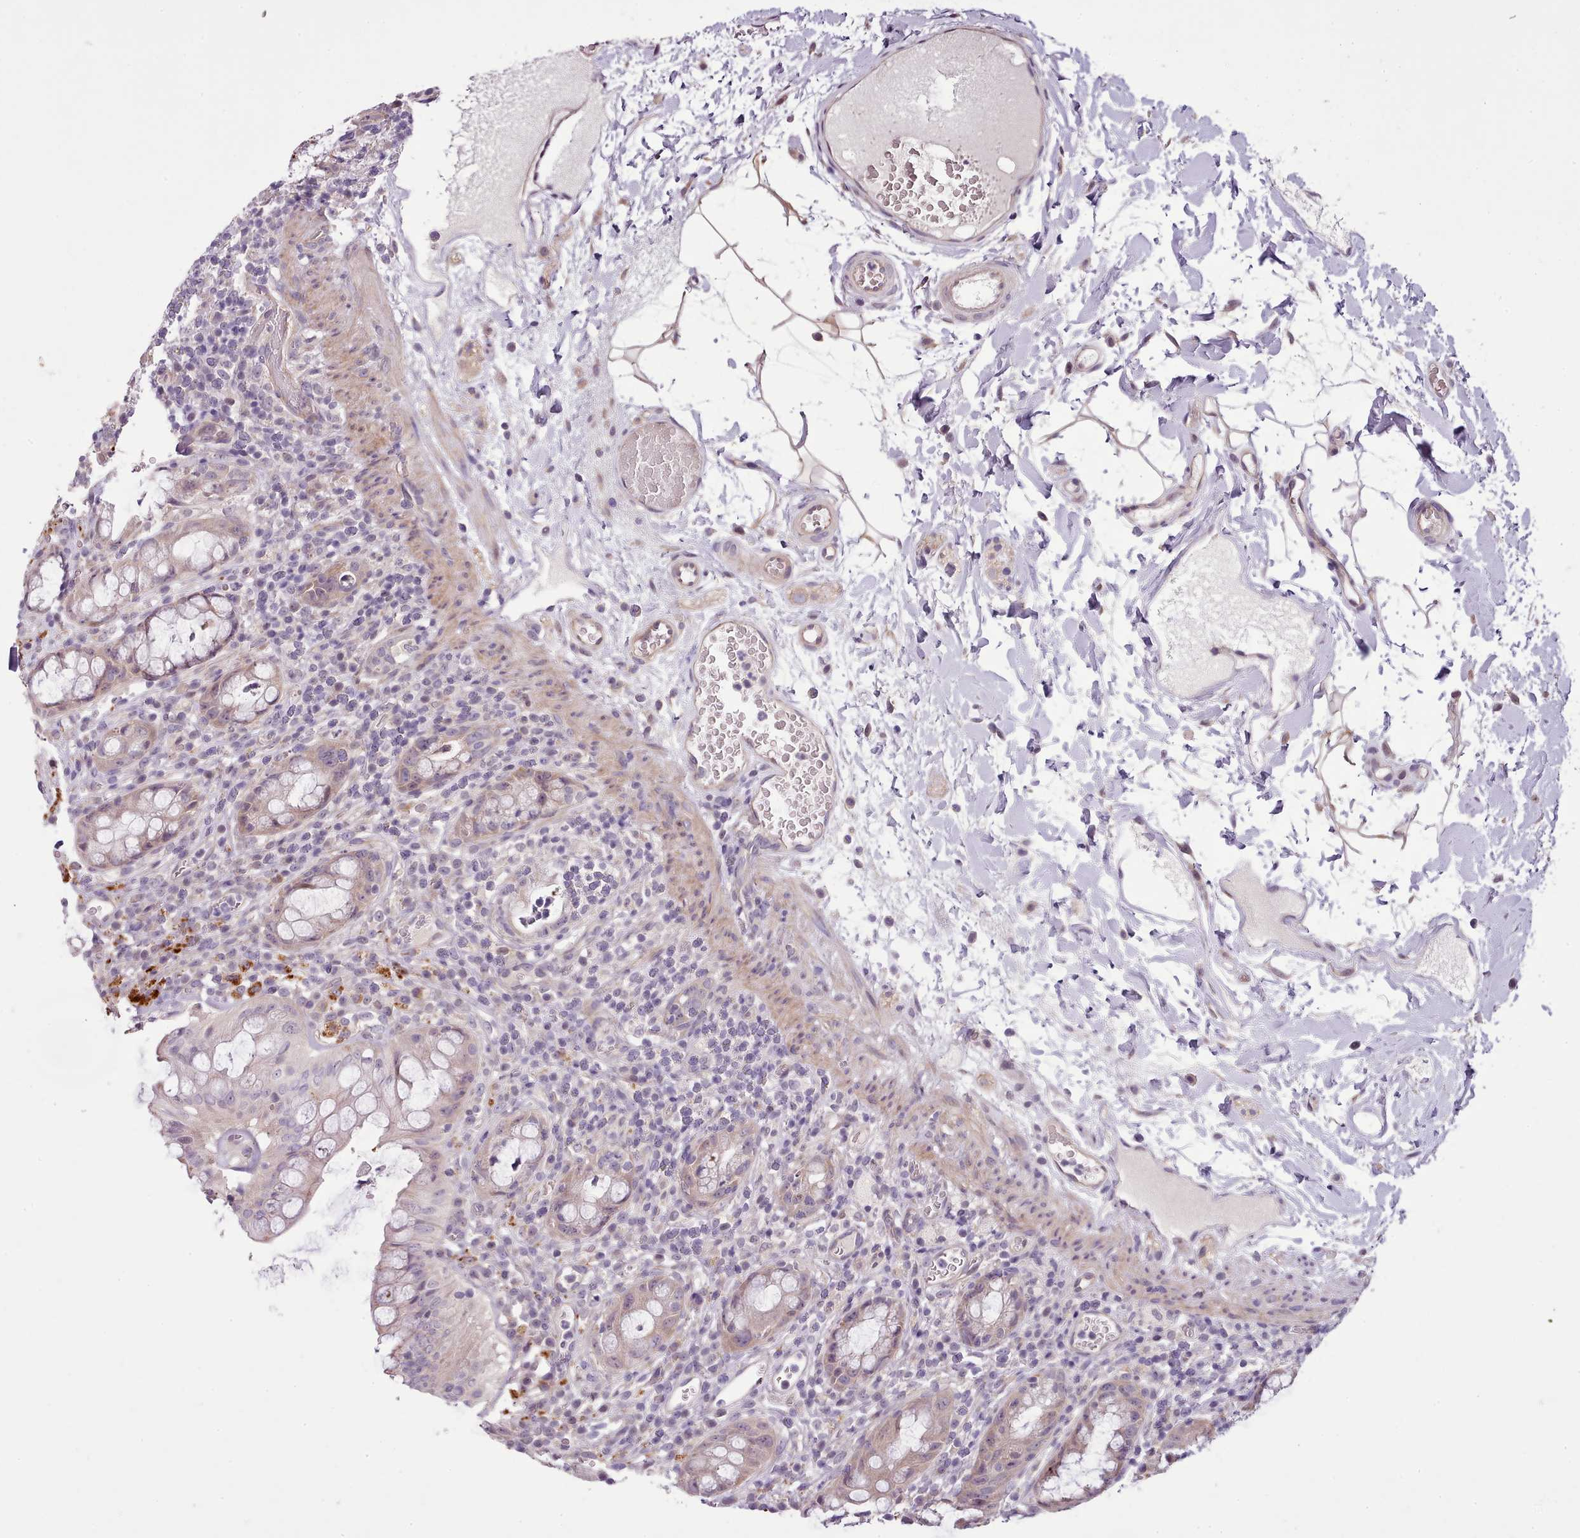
{"staining": {"intensity": "weak", "quantity": "25%-75%", "location": "cytoplasmic/membranous"}, "tissue": "rectum", "cell_type": "Glandular cells", "image_type": "normal", "snomed": [{"axis": "morphology", "description": "Normal tissue, NOS"}, {"axis": "topography", "description": "Rectum"}], "caption": "An immunohistochemistry (IHC) histopathology image of benign tissue is shown. Protein staining in brown labels weak cytoplasmic/membranous positivity in rectum within glandular cells.", "gene": "SETX", "patient": {"sex": "female", "age": 57}}